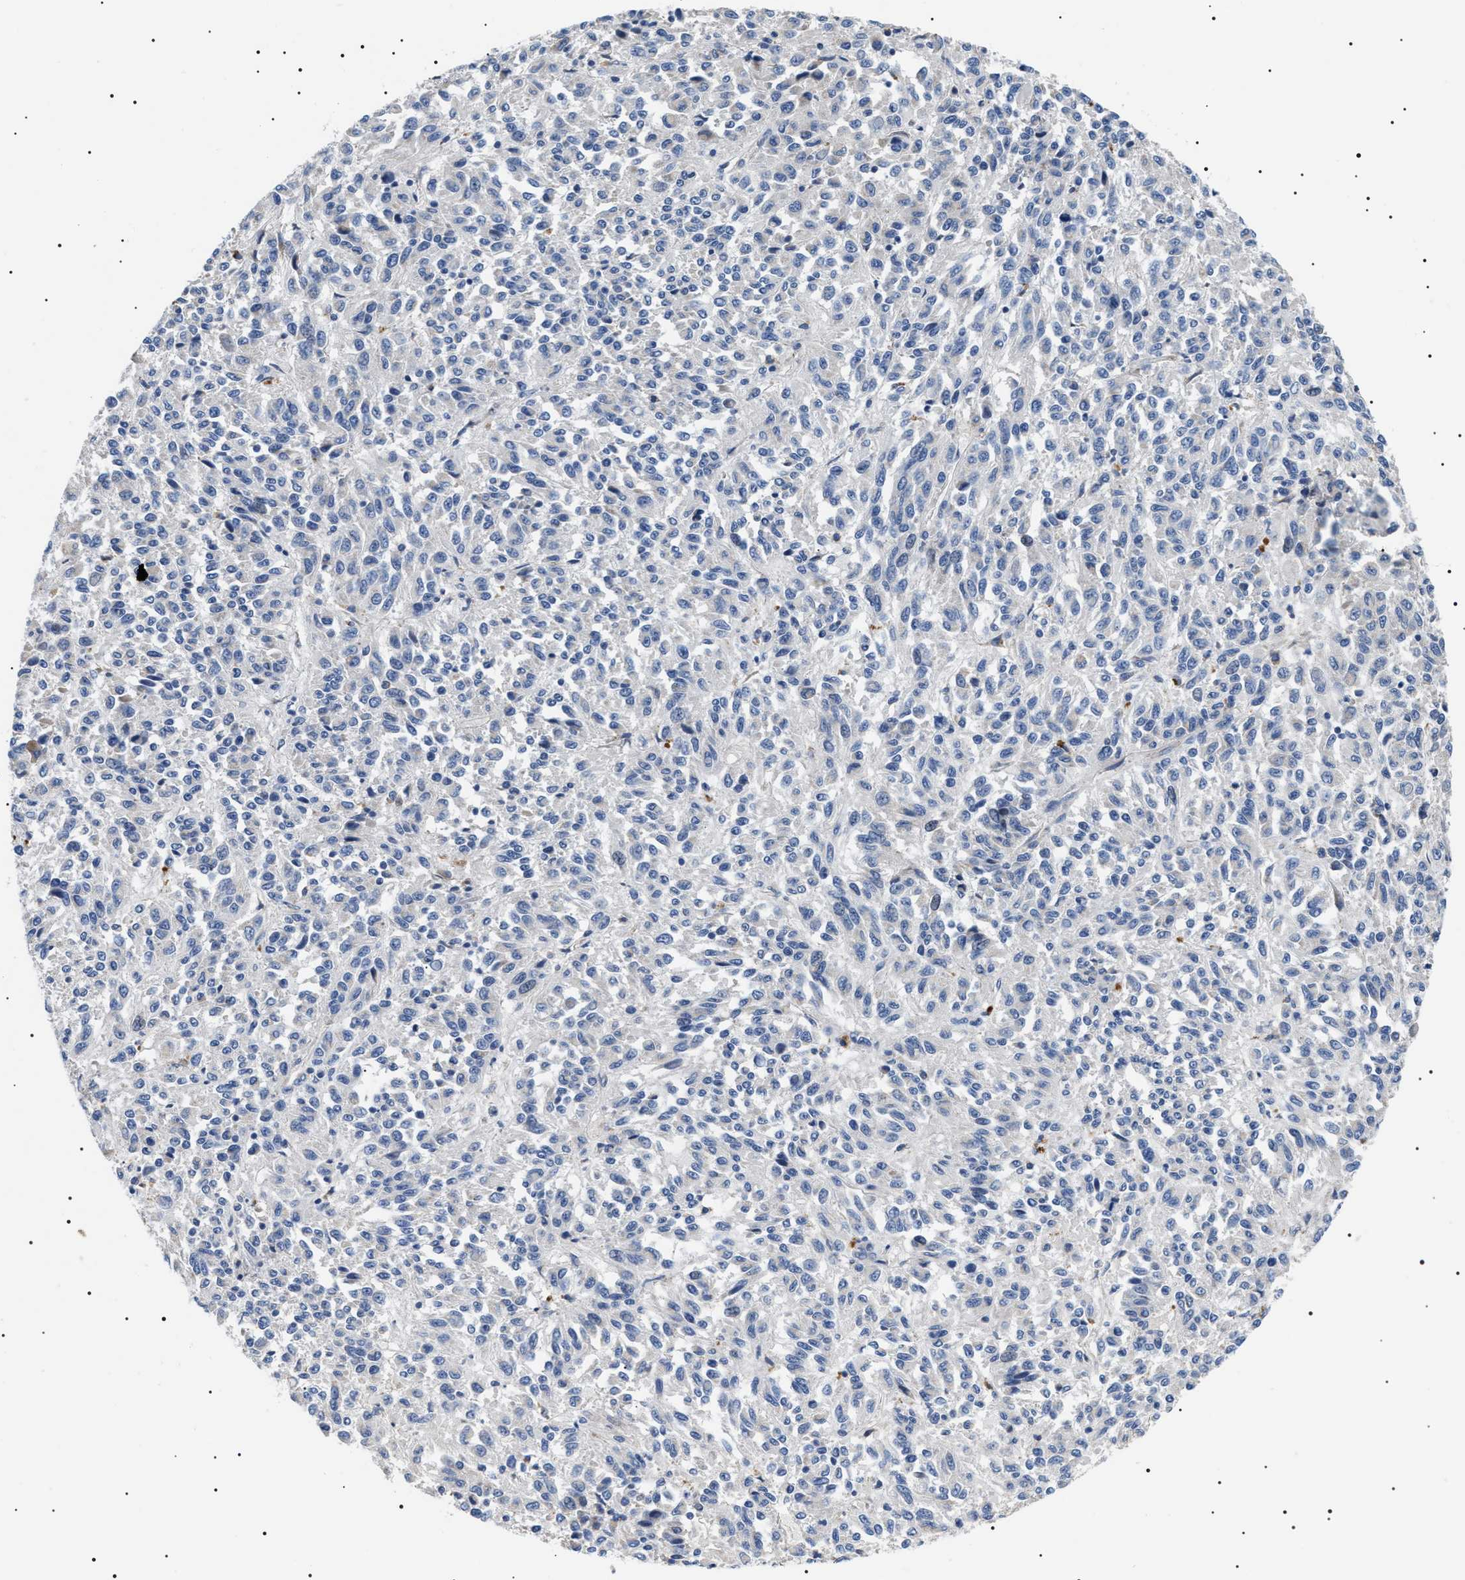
{"staining": {"intensity": "negative", "quantity": "none", "location": "none"}, "tissue": "melanoma", "cell_type": "Tumor cells", "image_type": "cancer", "snomed": [{"axis": "morphology", "description": "Malignant melanoma, Metastatic site"}, {"axis": "topography", "description": "Lung"}], "caption": "High power microscopy micrograph of an immunohistochemistry (IHC) micrograph of melanoma, revealing no significant staining in tumor cells.", "gene": "TMEM222", "patient": {"sex": "male", "age": 64}}